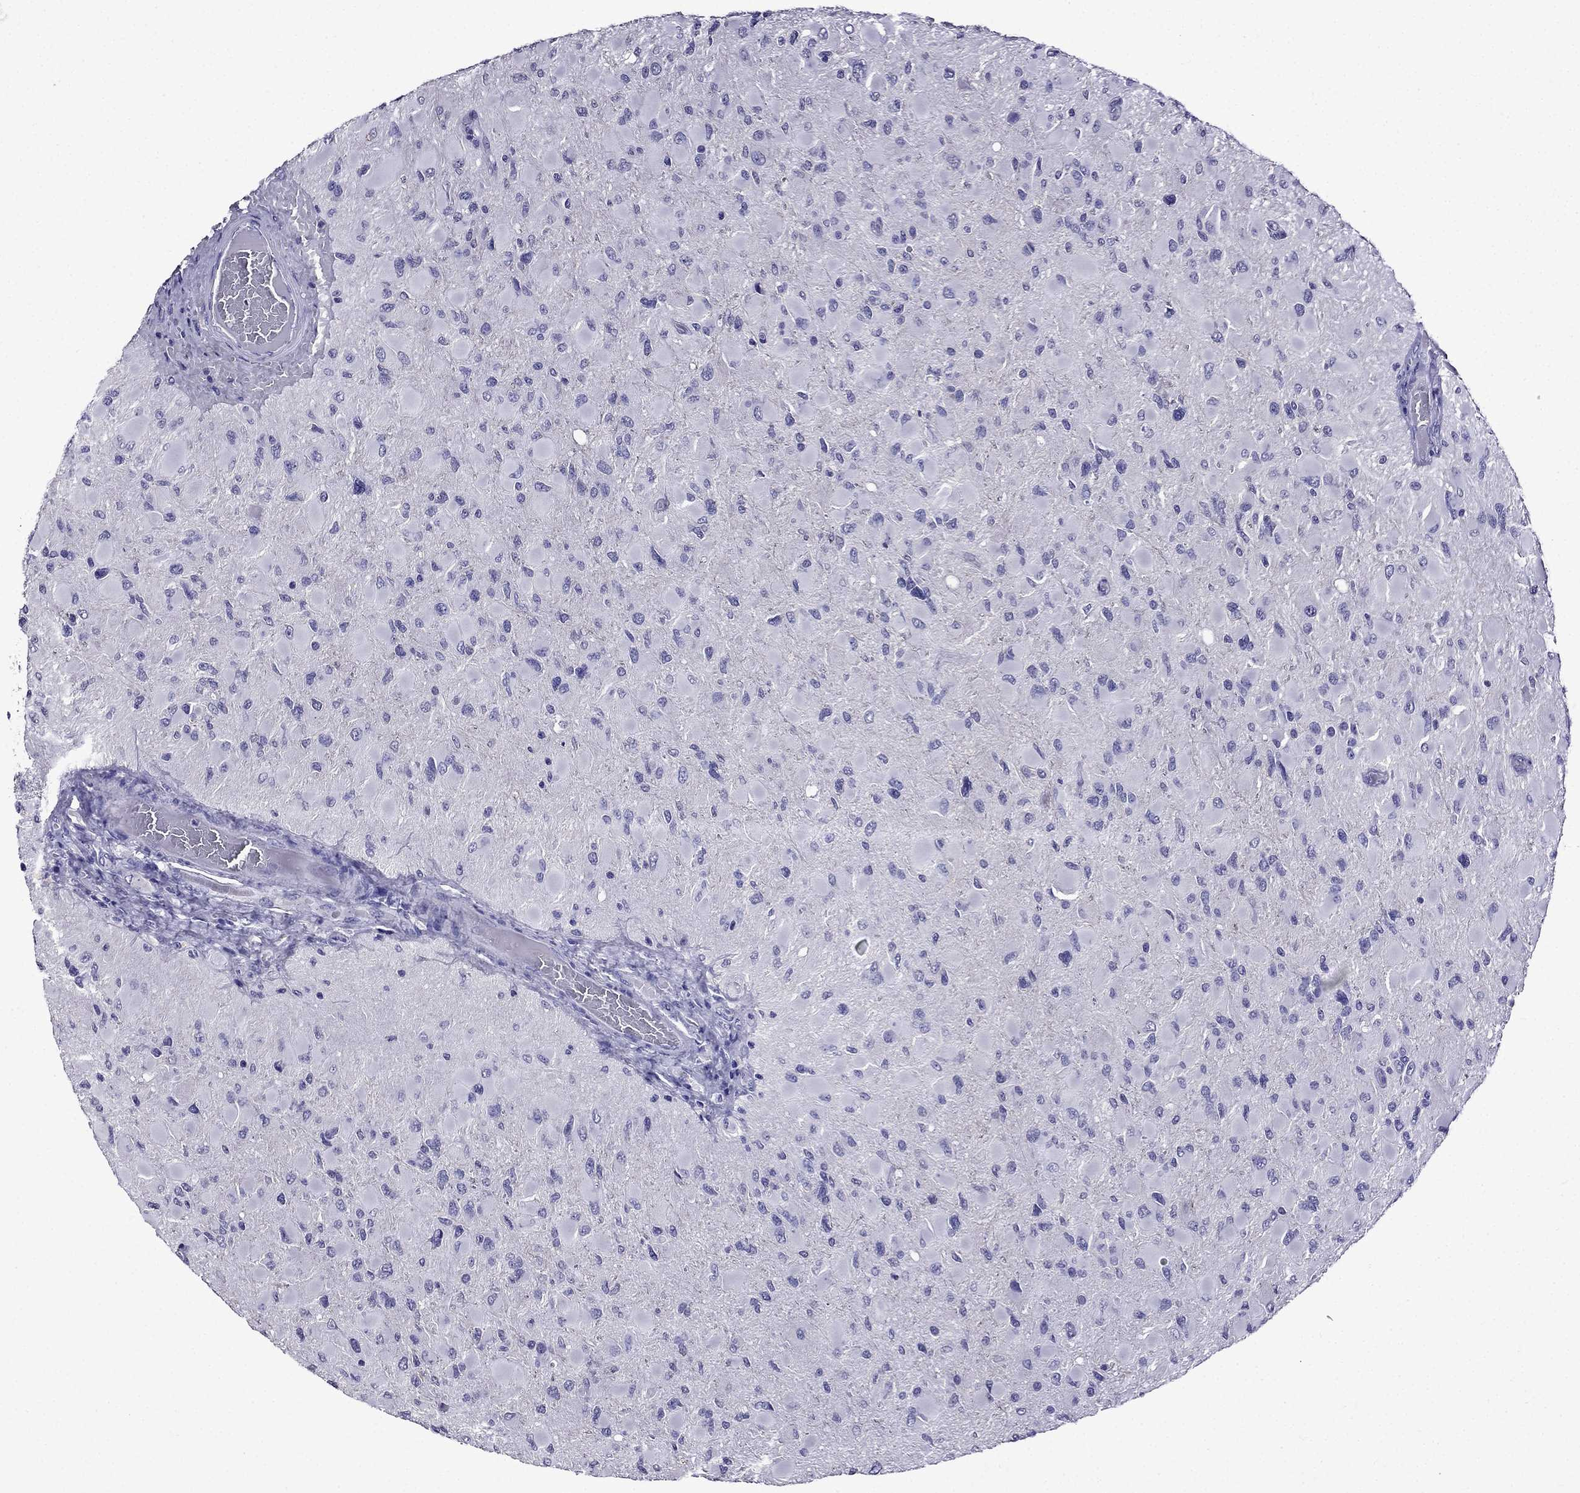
{"staining": {"intensity": "negative", "quantity": "none", "location": "none"}, "tissue": "glioma", "cell_type": "Tumor cells", "image_type": "cancer", "snomed": [{"axis": "morphology", "description": "Glioma, malignant, High grade"}, {"axis": "topography", "description": "Cerebral cortex"}], "caption": "DAB (3,3'-diaminobenzidine) immunohistochemical staining of malignant glioma (high-grade) displays no significant positivity in tumor cells.", "gene": "DNAH17", "patient": {"sex": "female", "age": 36}}